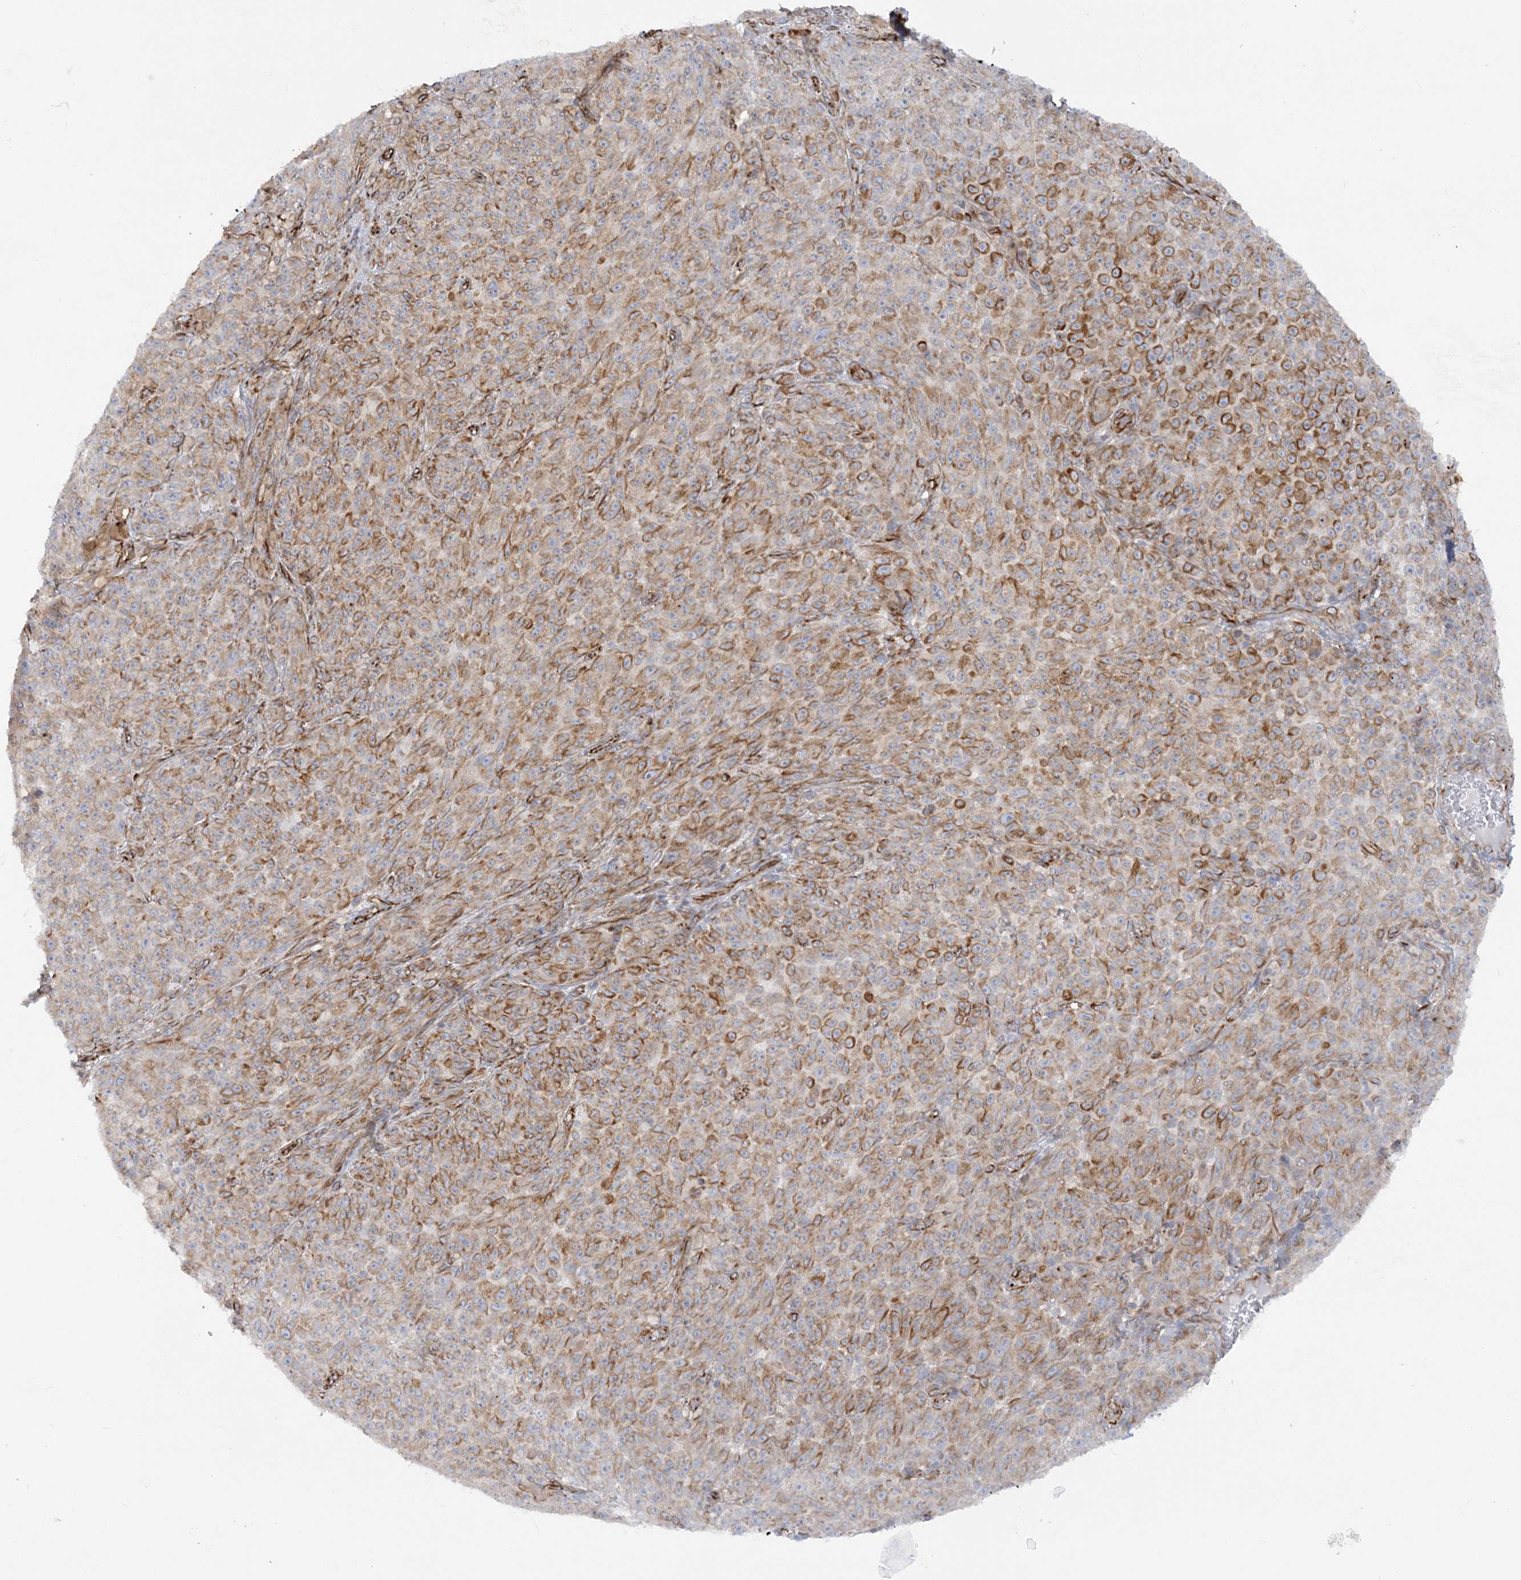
{"staining": {"intensity": "moderate", "quantity": ">75%", "location": "cytoplasmic/membranous"}, "tissue": "melanoma", "cell_type": "Tumor cells", "image_type": "cancer", "snomed": [{"axis": "morphology", "description": "Malignant melanoma, NOS"}, {"axis": "topography", "description": "Skin"}], "caption": "Moderate cytoplasmic/membranous expression for a protein is identified in approximately >75% of tumor cells of malignant melanoma using immunohistochemistry.", "gene": "SCLT1", "patient": {"sex": "female", "age": 82}}